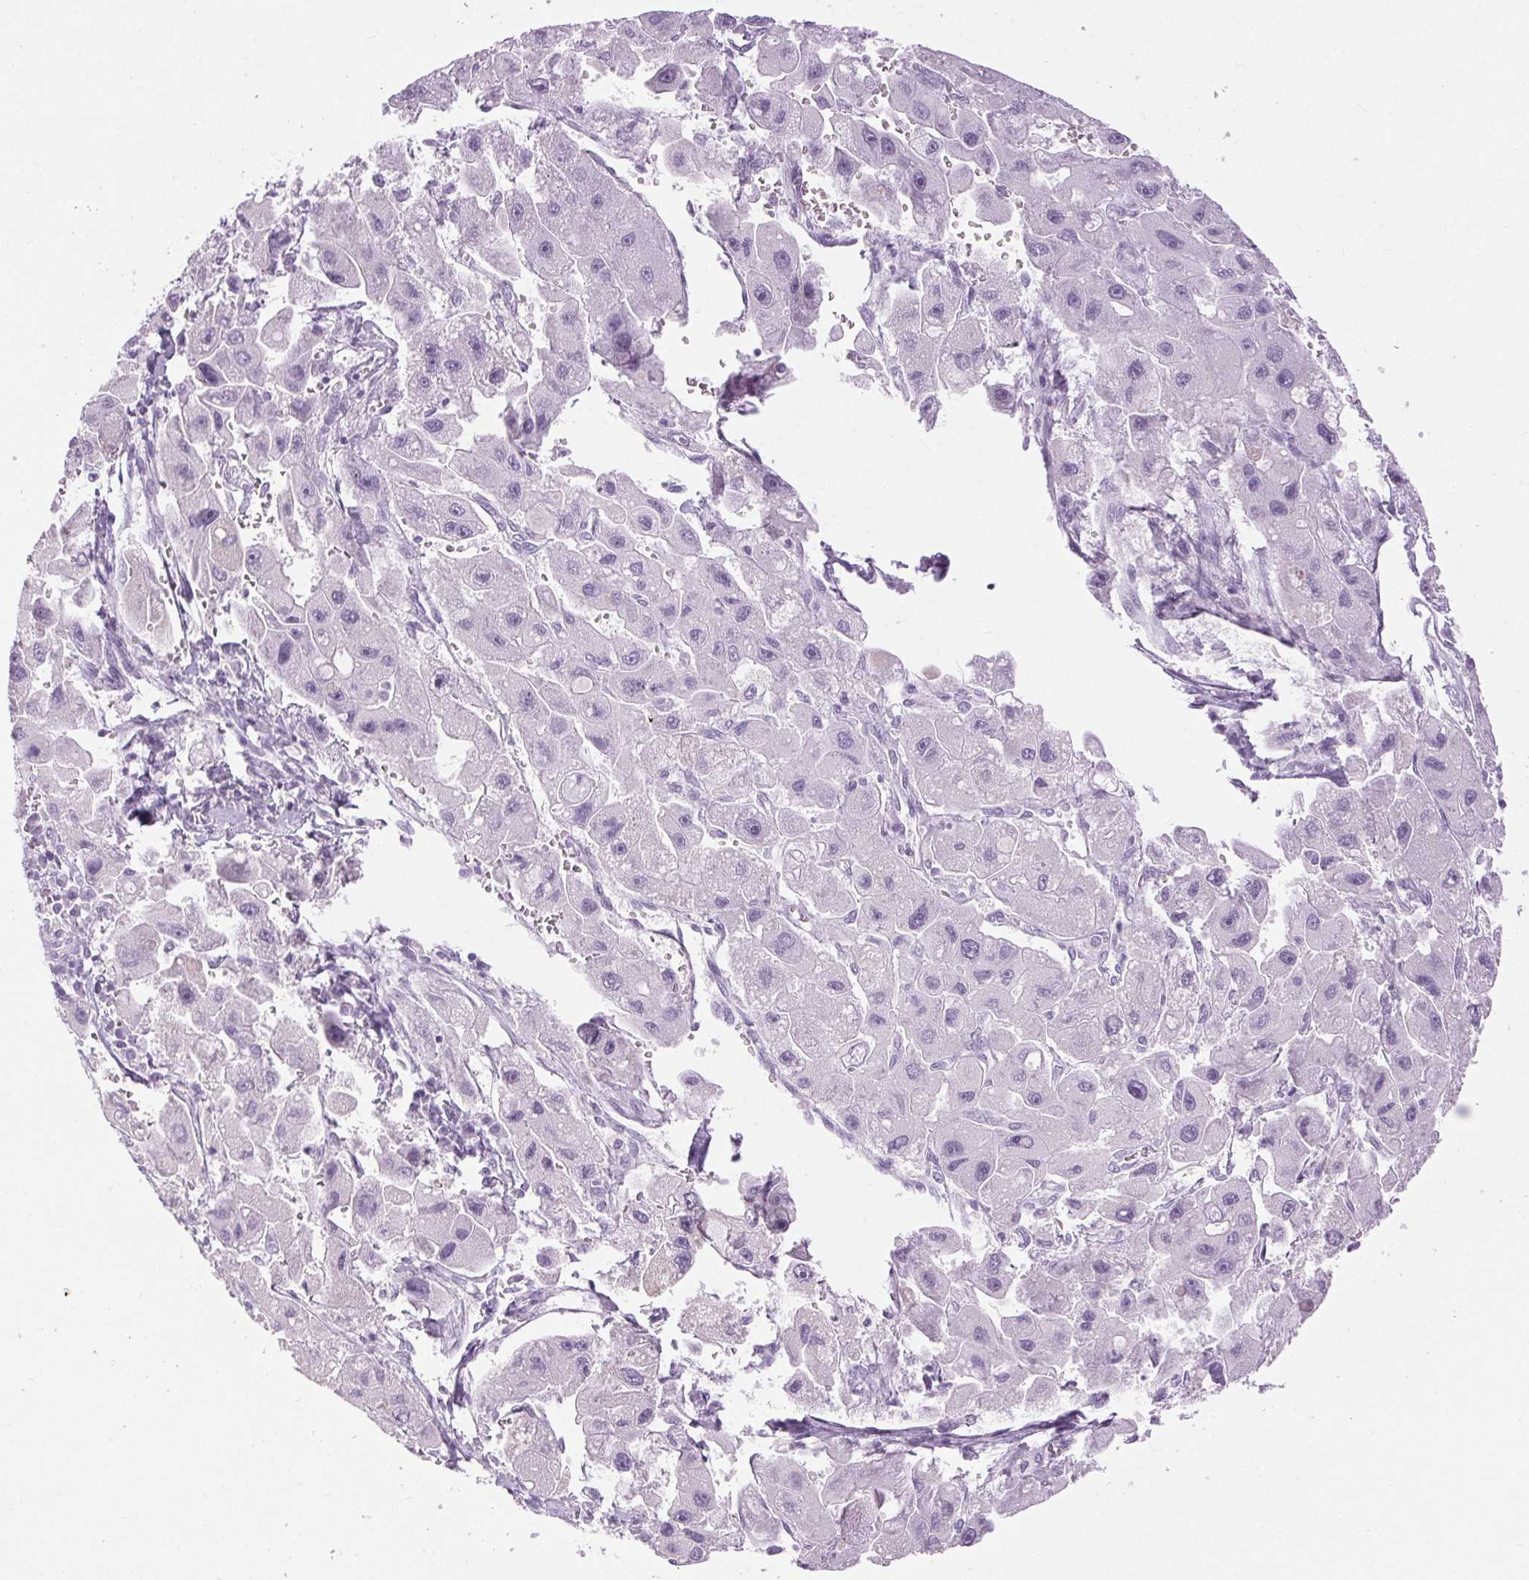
{"staining": {"intensity": "negative", "quantity": "none", "location": "none"}, "tissue": "liver cancer", "cell_type": "Tumor cells", "image_type": "cancer", "snomed": [{"axis": "morphology", "description": "Carcinoma, Hepatocellular, NOS"}, {"axis": "topography", "description": "Liver"}], "caption": "Liver hepatocellular carcinoma was stained to show a protein in brown. There is no significant positivity in tumor cells. The staining is performed using DAB brown chromogen with nuclei counter-stained in using hematoxylin.", "gene": "BEND2", "patient": {"sex": "male", "age": 24}}